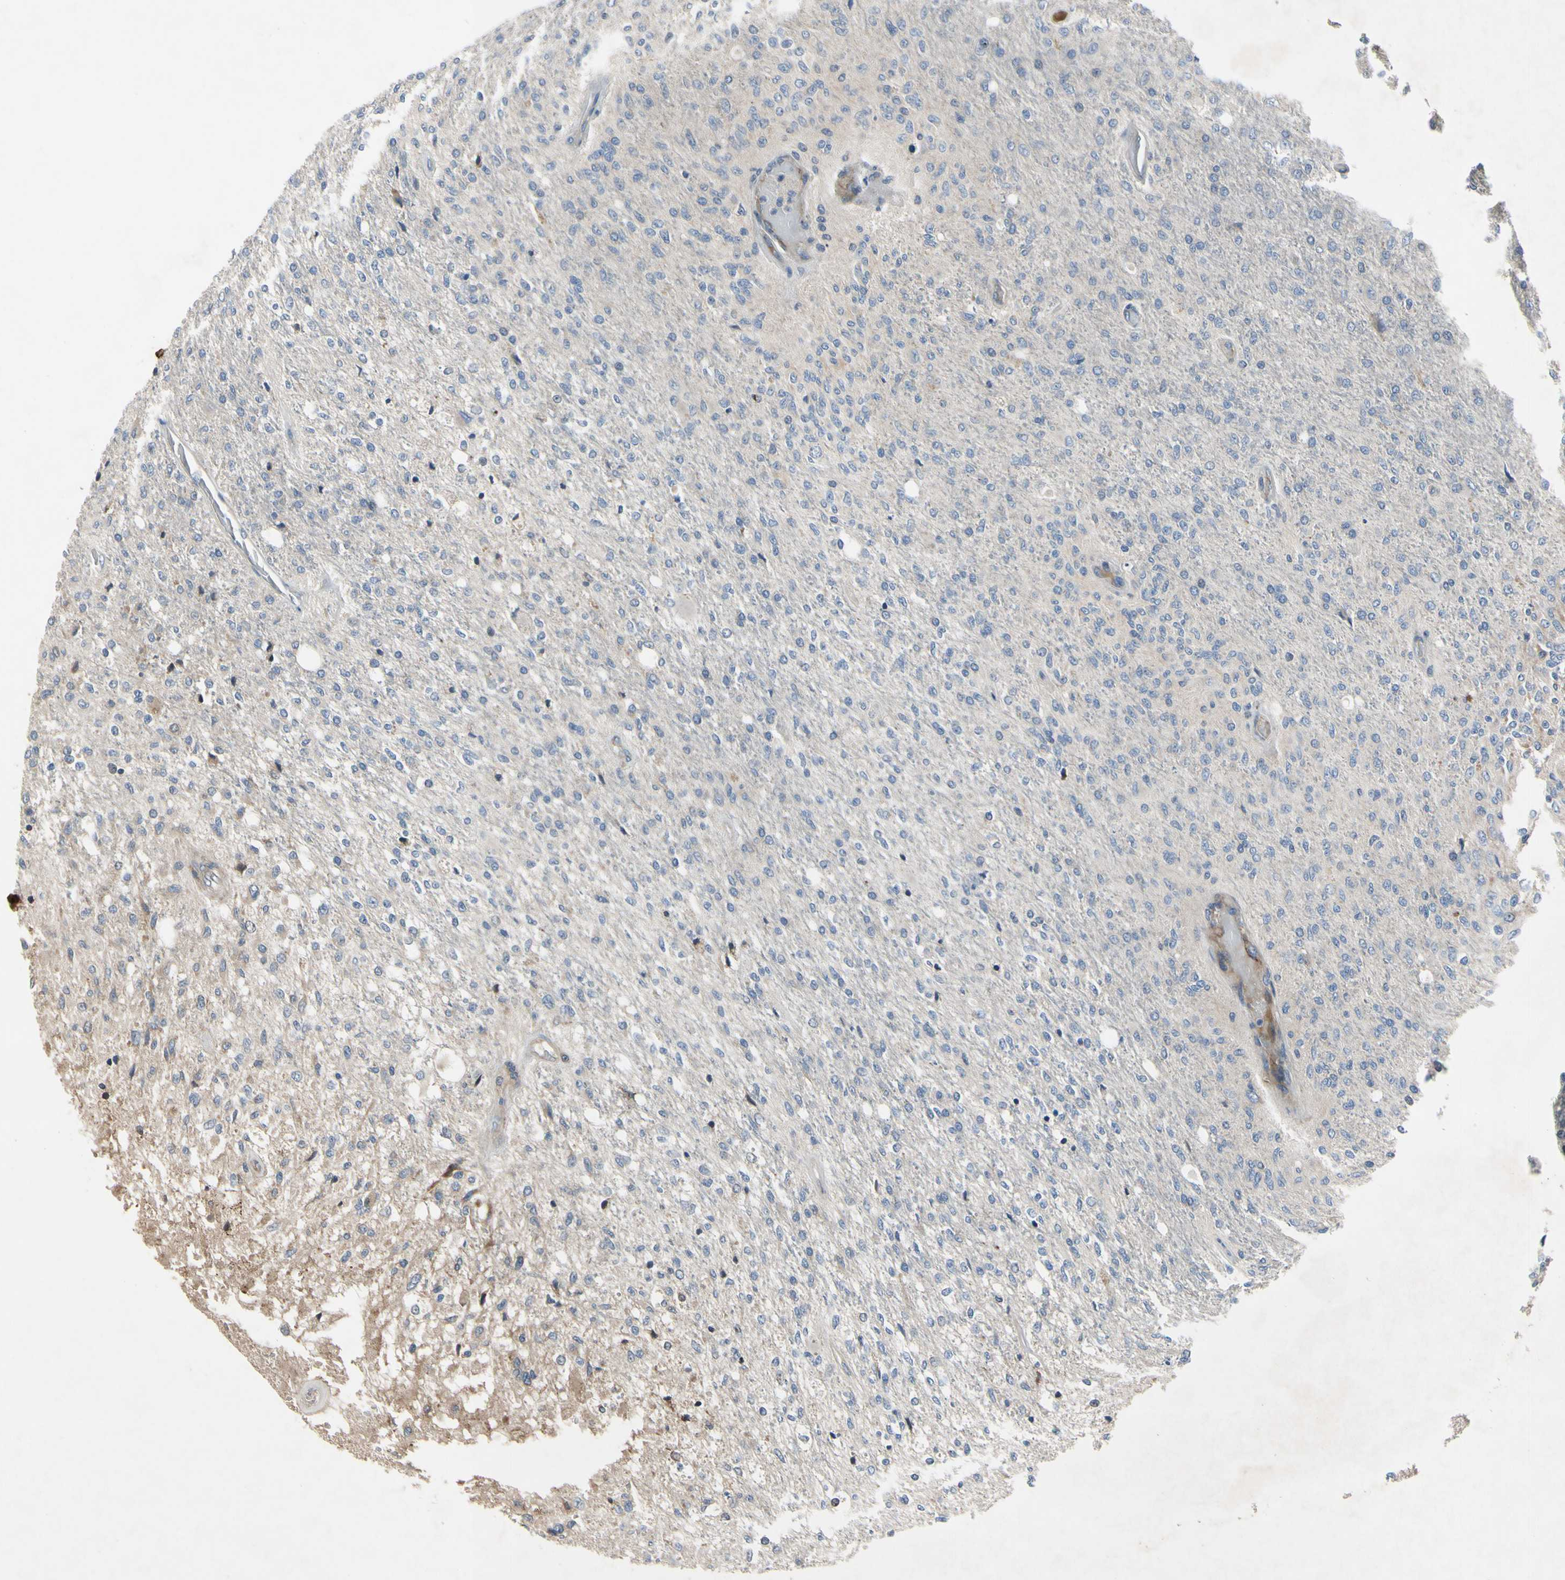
{"staining": {"intensity": "weak", "quantity": "<25%", "location": "cytoplasmic/membranous"}, "tissue": "glioma", "cell_type": "Tumor cells", "image_type": "cancer", "snomed": [{"axis": "morphology", "description": "Normal tissue, NOS"}, {"axis": "morphology", "description": "Glioma, malignant, High grade"}, {"axis": "topography", "description": "Cerebral cortex"}], "caption": "There is no significant positivity in tumor cells of glioma.", "gene": "XIAP", "patient": {"sex": "male", "age": 77}}